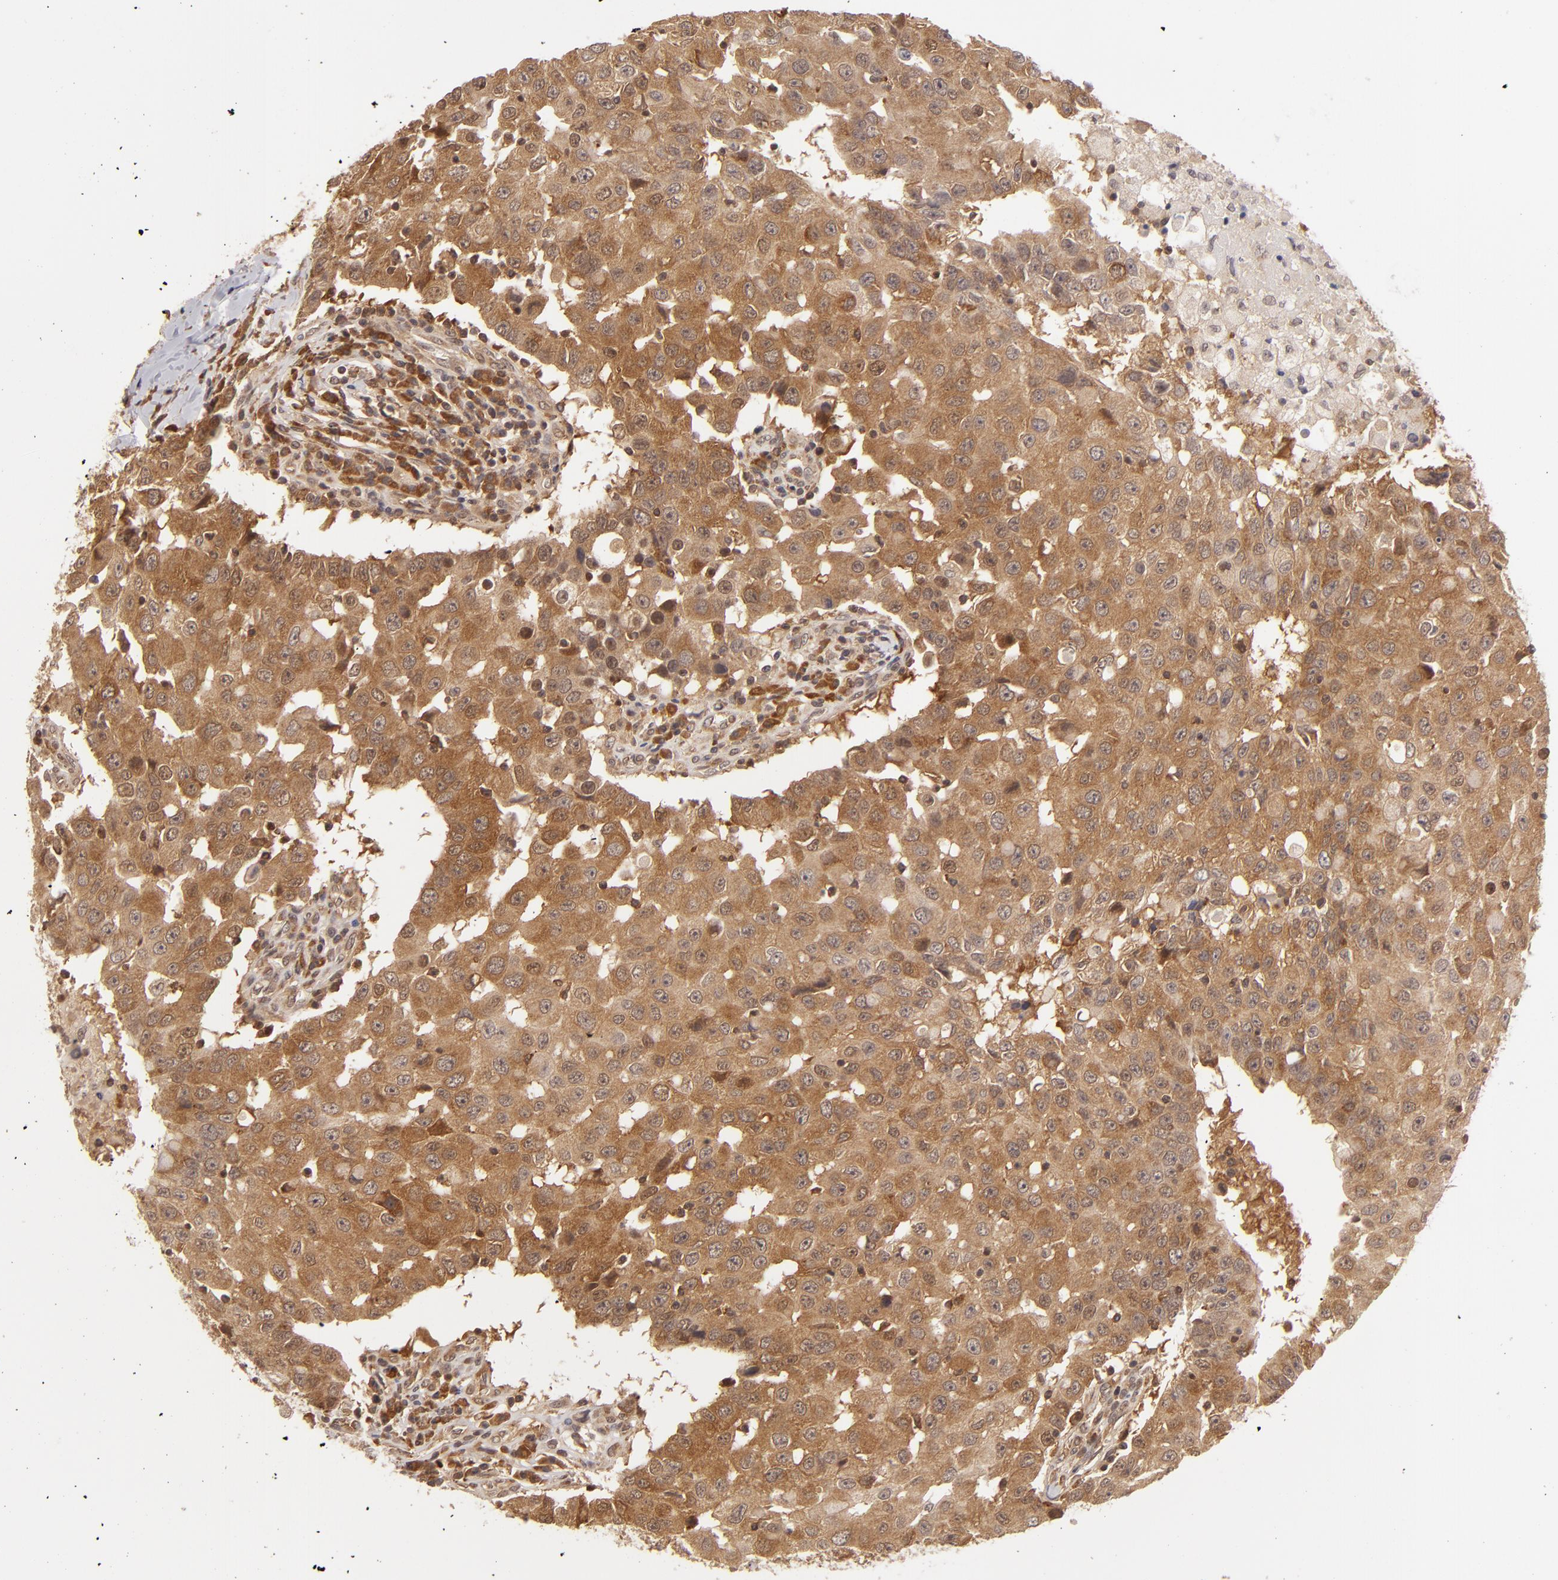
{"staining": {"intensity": "moderate", "quantity": ">75%", "location": "cytoplasmic/membranous"}, "tissue": "breast cancer", "cell_type": "Tumor cells", "image_type": "cancer", "snomed": [{"axis": "morphology", "description": "Duct carcinoma"}, {"axis": "topography", "description": "Breast"}], "caption": "High-magnification brightfield microscopy of invasive ductal carcinoma (breast) stained with DAB (3,3'-diaminobenzidine) (brown) and counterstained with hematoxylin (blue). tumor cells exhibit moderate cytoplasmic/membranous positivity is seen in about>75% of cells.", "gene": "MAPK3", "patient": {"sex": "female", "age": 27}}